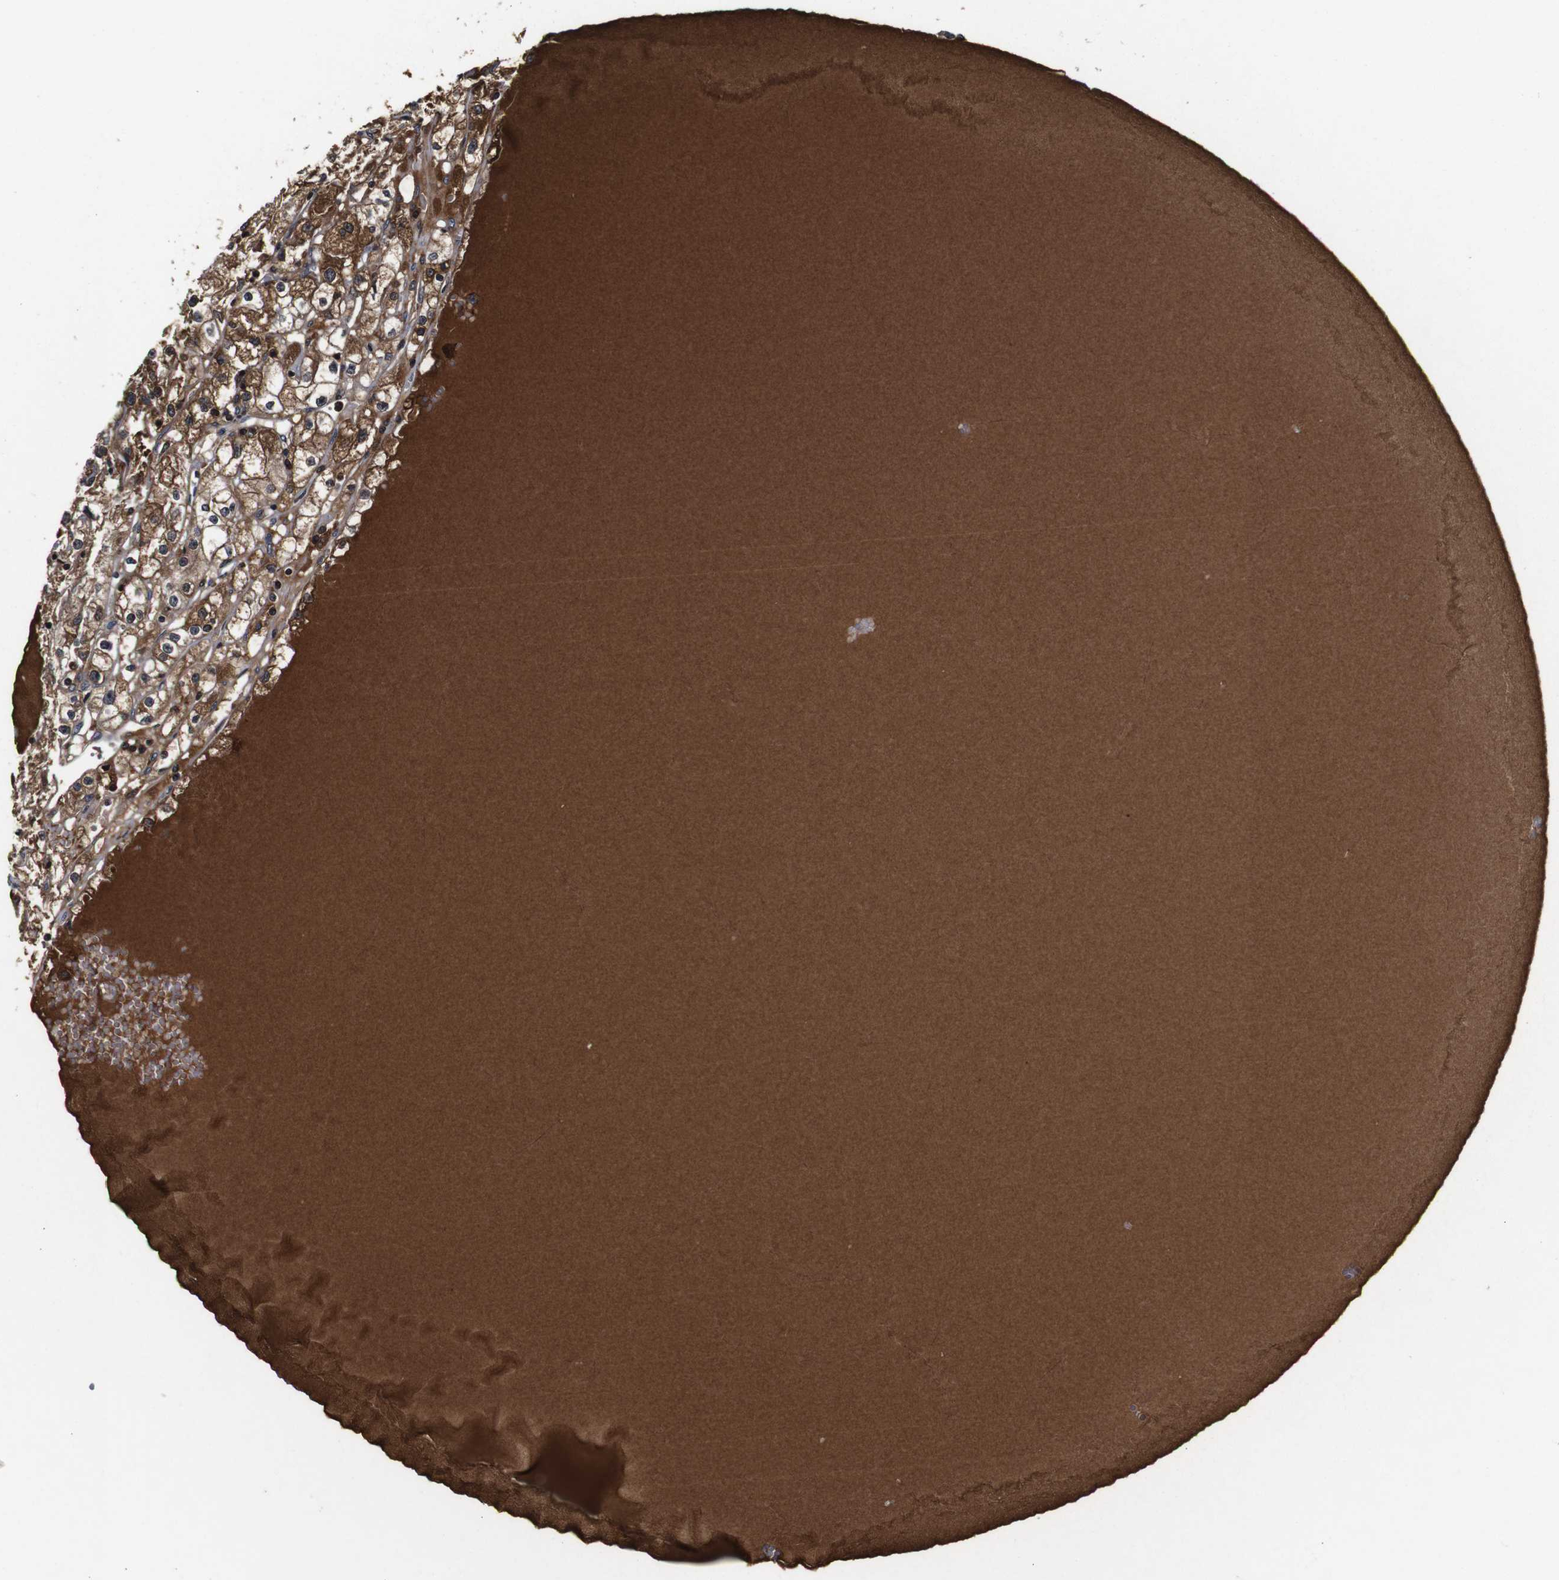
{"staining": {"intensity": "moderate", "quantity": "25%-75%", "location": "cytoplasmic/membranous"}, "tissue": "renal cancer", "cell_type": "Tumor cells", "image_type": "cancer", "snomed": [{"axis": "morphology", "description": "Adenocarcinoma, NOS"}, {"axis": "topography", "description": "Kidney"}], "caption": "Renal adenocarcinoma was stained to show a protein in brown. There is medium levels of moderate cytoplasmic/membranous positivity in about 25%-75% of tumor cells.", "gene": "MYC", "patient": {"sex": "male", "age": 56}}